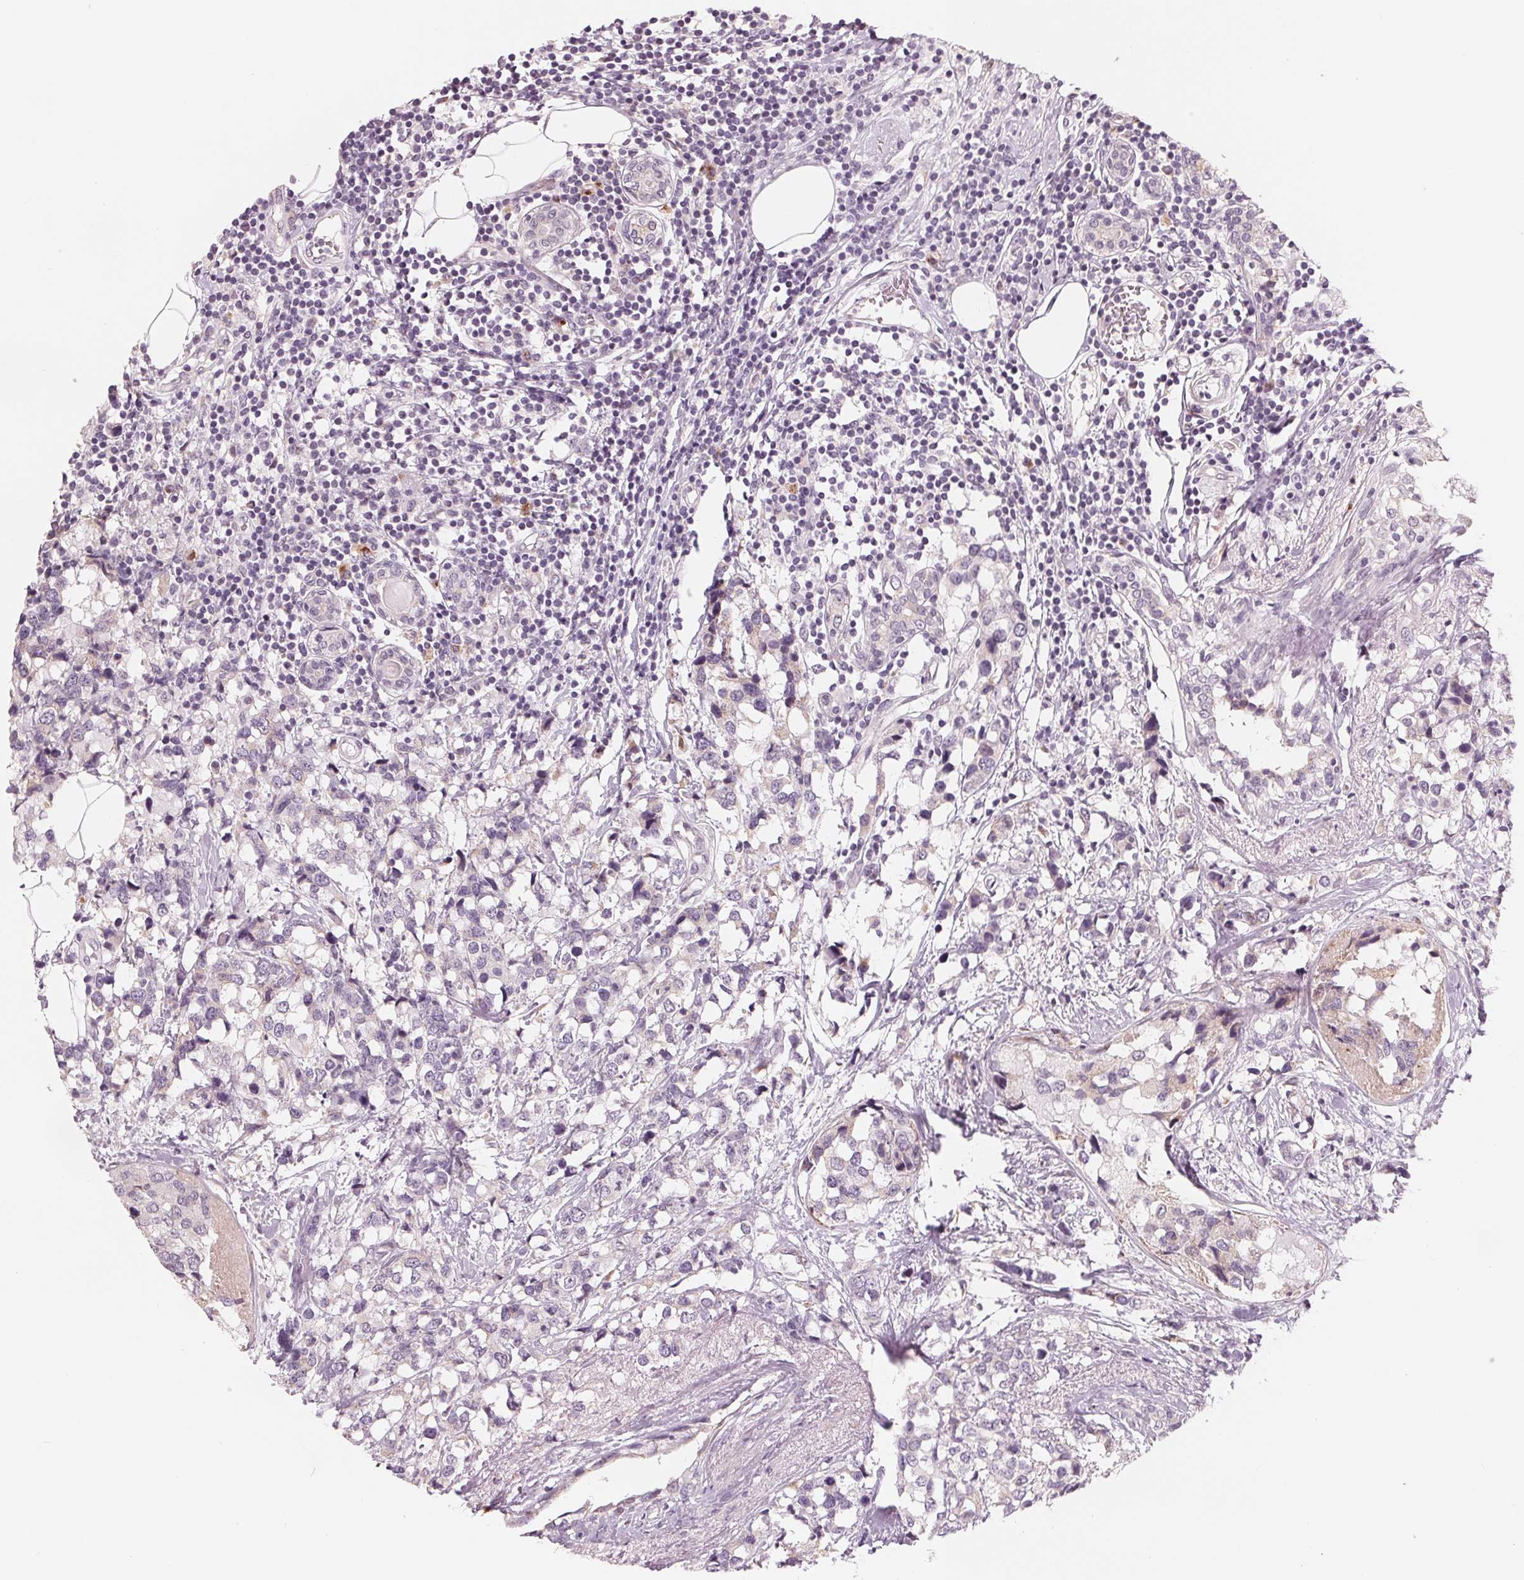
{"staining": {"intensity": "negative", "quantity": "none", "location": "none"}, "tissue": "breast cancer", "cell_type": "Tumor cells", "image_type": "cancer", "snomed": [{"axis": "morphology", "description": "Lobular carcinoma"}, {"axis": "topography", "description": "Breast"}], "caption": "Immunohistochemistry (IHC) micrograph of human breast lobular carcinoma stained for a protein (brown), which displays no staining in tumor cells. (Stains: DAB IHC with hematoxylin counter stain, Microscopy: brightfield microscopy at high magnification).", "gene": "IL9R", "patient": {"sex": "female", "age": 59}}